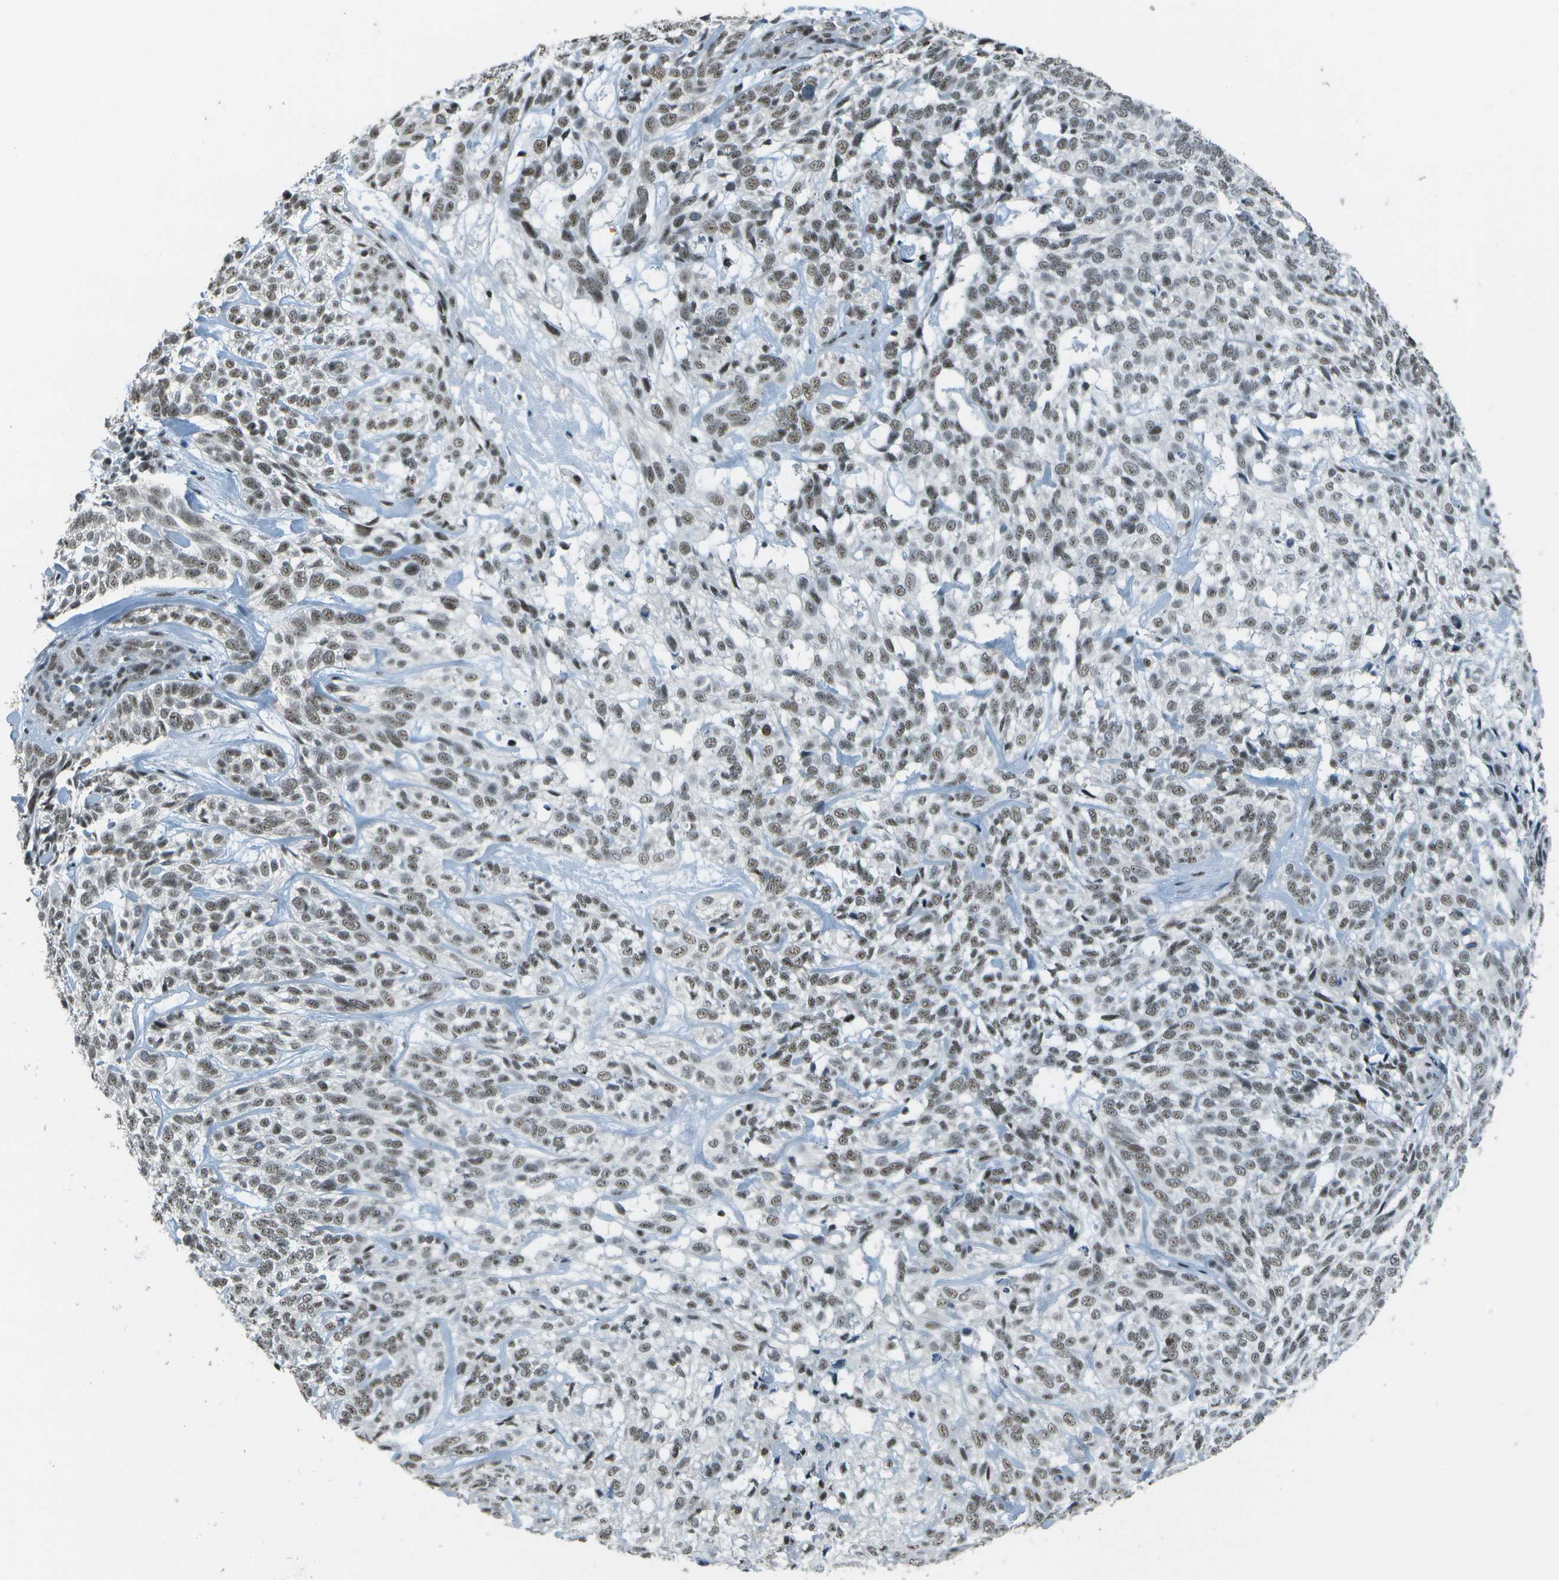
{"staining": {"intensity": "moderate", "quantity": ">75%", "location": "nuclear"}, "tissue": "skin cancer", "cell_type": "Tumor cells", "image_type": "cancer", "snomed": [{"axis": "morphology", "description": "Basal cell carcinoma"}, {"axis": "topography", "description": "Skin"}], "caption": "Protein analysis of skin basal cell carcinoma tissue shows moderate nuclear expression in approximately >75% of tumor cells. Nuclei are stained in blue.", "gene": "DEPDC1", "patient": {"sex": "male", "age": 72}}